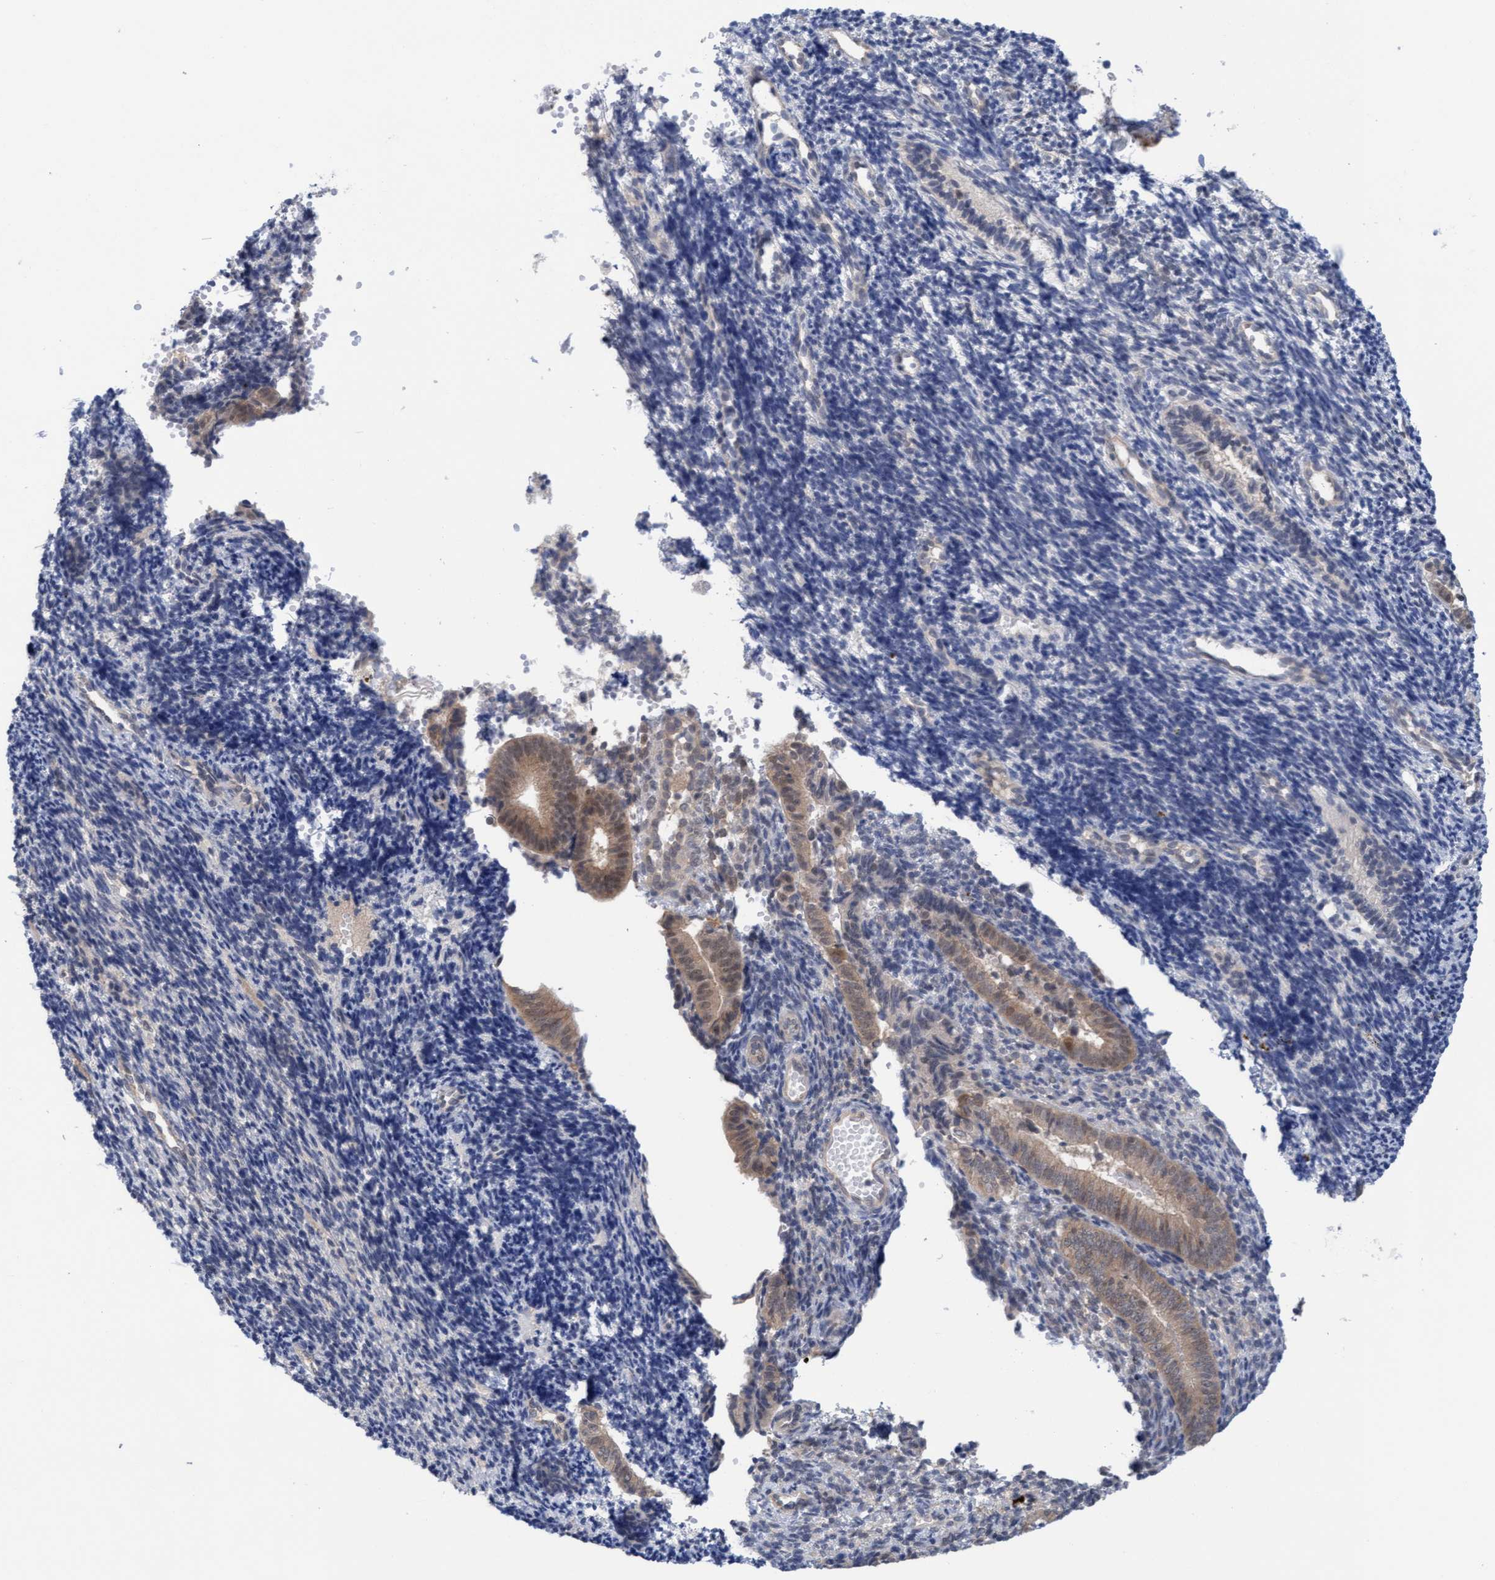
{"staining": {"intensity": "negative", "quantity": "none", "location": "none"}, "tissue": "endometrium", "cell_type": "Cells in endometrial stroma", "image_type": "normal", "snomed": [{"axis": "morphology", "description": "Normal tissue, NOS"}, {"axis": "topography", "description": "Uterus"}, {"axis": "topography", "description": "Endometrium"}], "caption": "This is an IHC image of normal human endometrium. There is no positivity in cells in endometrial stroma.", "gene": "AMZ2", "patient": {"sex": "female", "age": 33}}